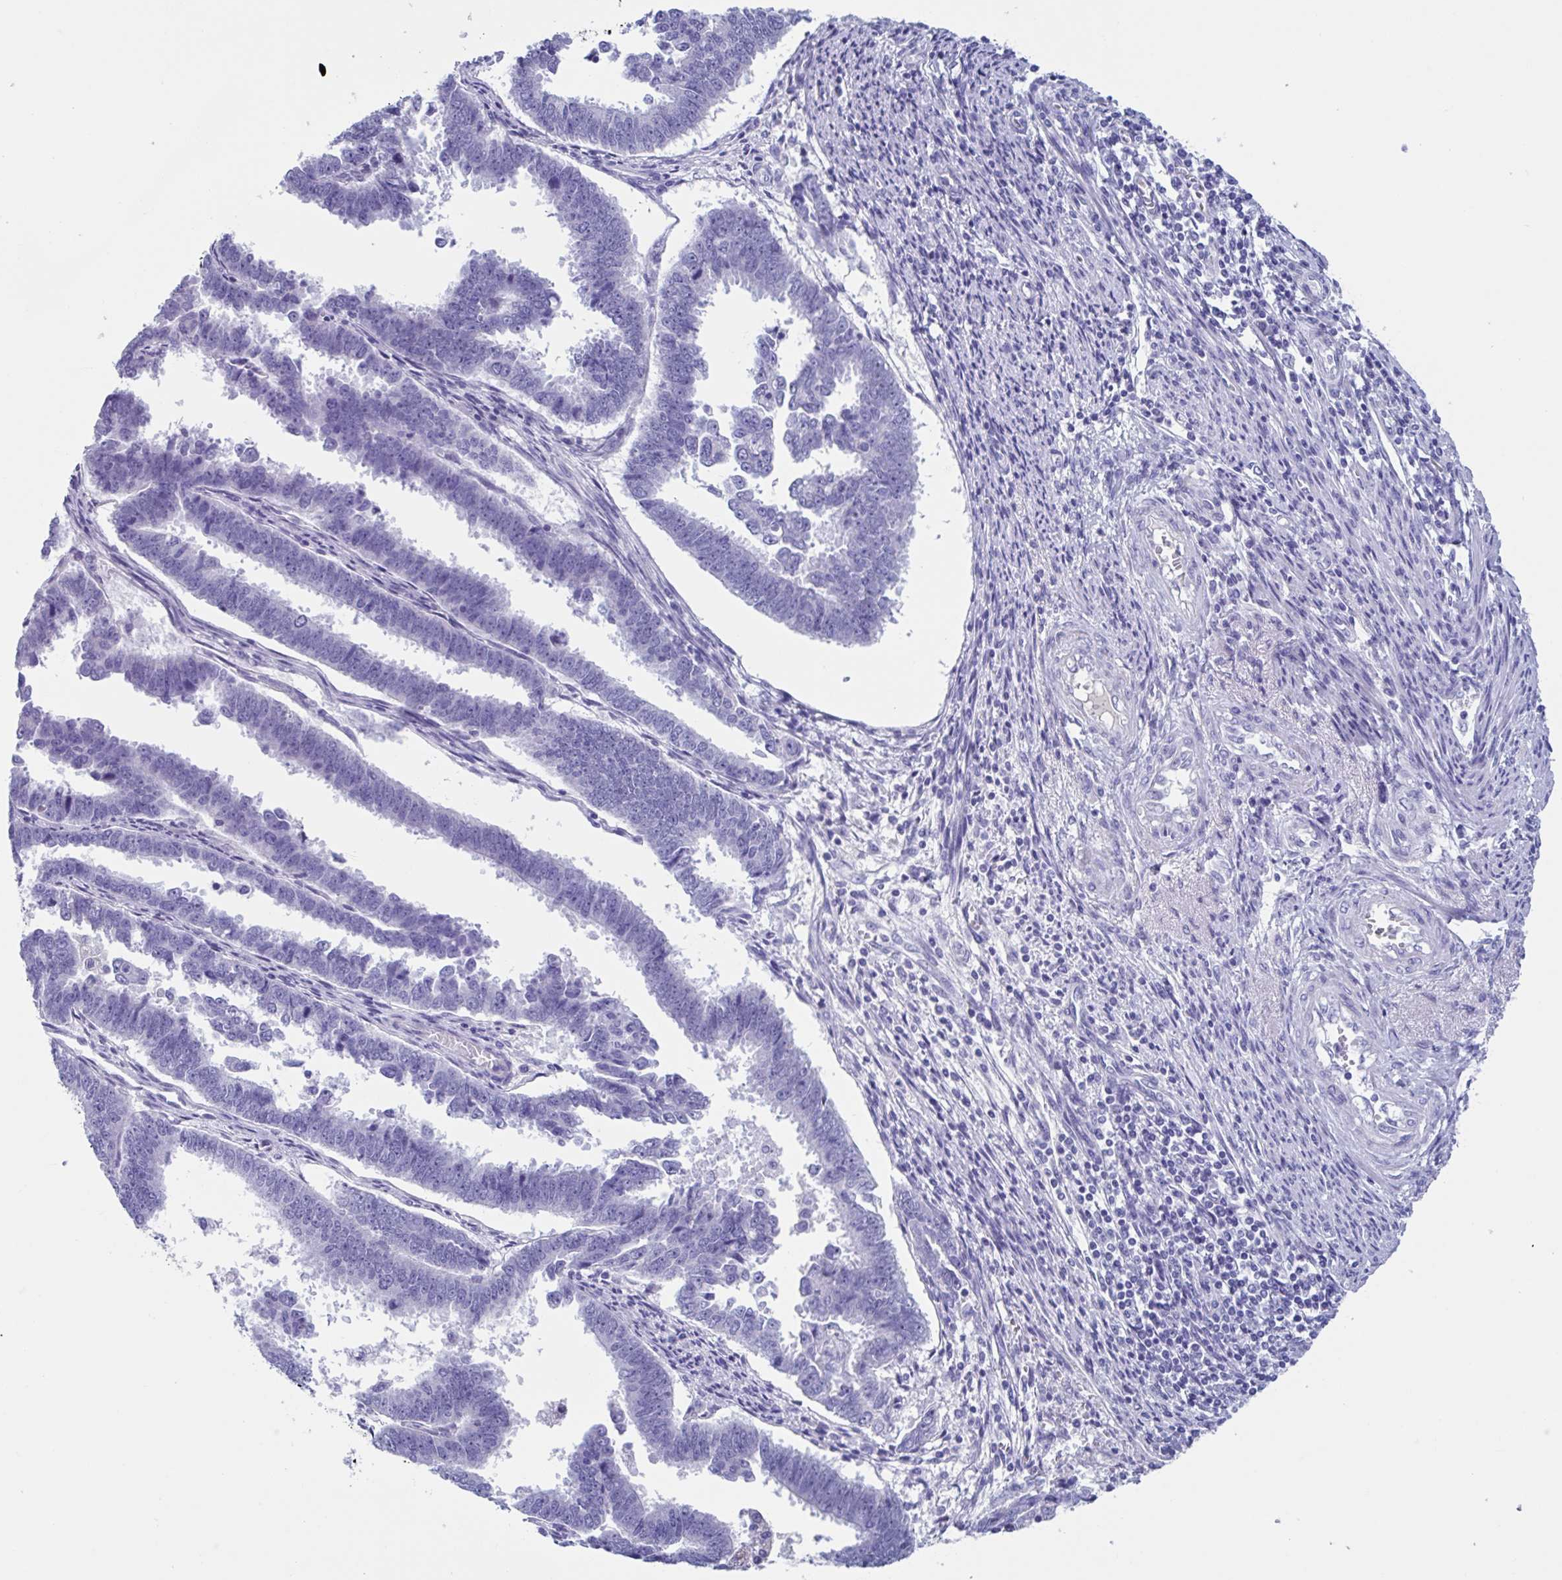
{"staining": {"intensity": "negative", "quantity": "none", "location": "none"}, "tissue": "endometrial cancer", "cell_type": "Tumor cells", "image_type": "cancer", "snomed": [{"axis": "morphology", "description": "Adenocarcinoma, NOS"}, {"axis": "topography", "description": "Endometrium"}], "caption": "An image of adenocarcinoma (endometrial) stained for a protein demonstrates no brown staining in tumor cells.", "gene": "USP35", "patient": {"sex": "female", "age": 75}}